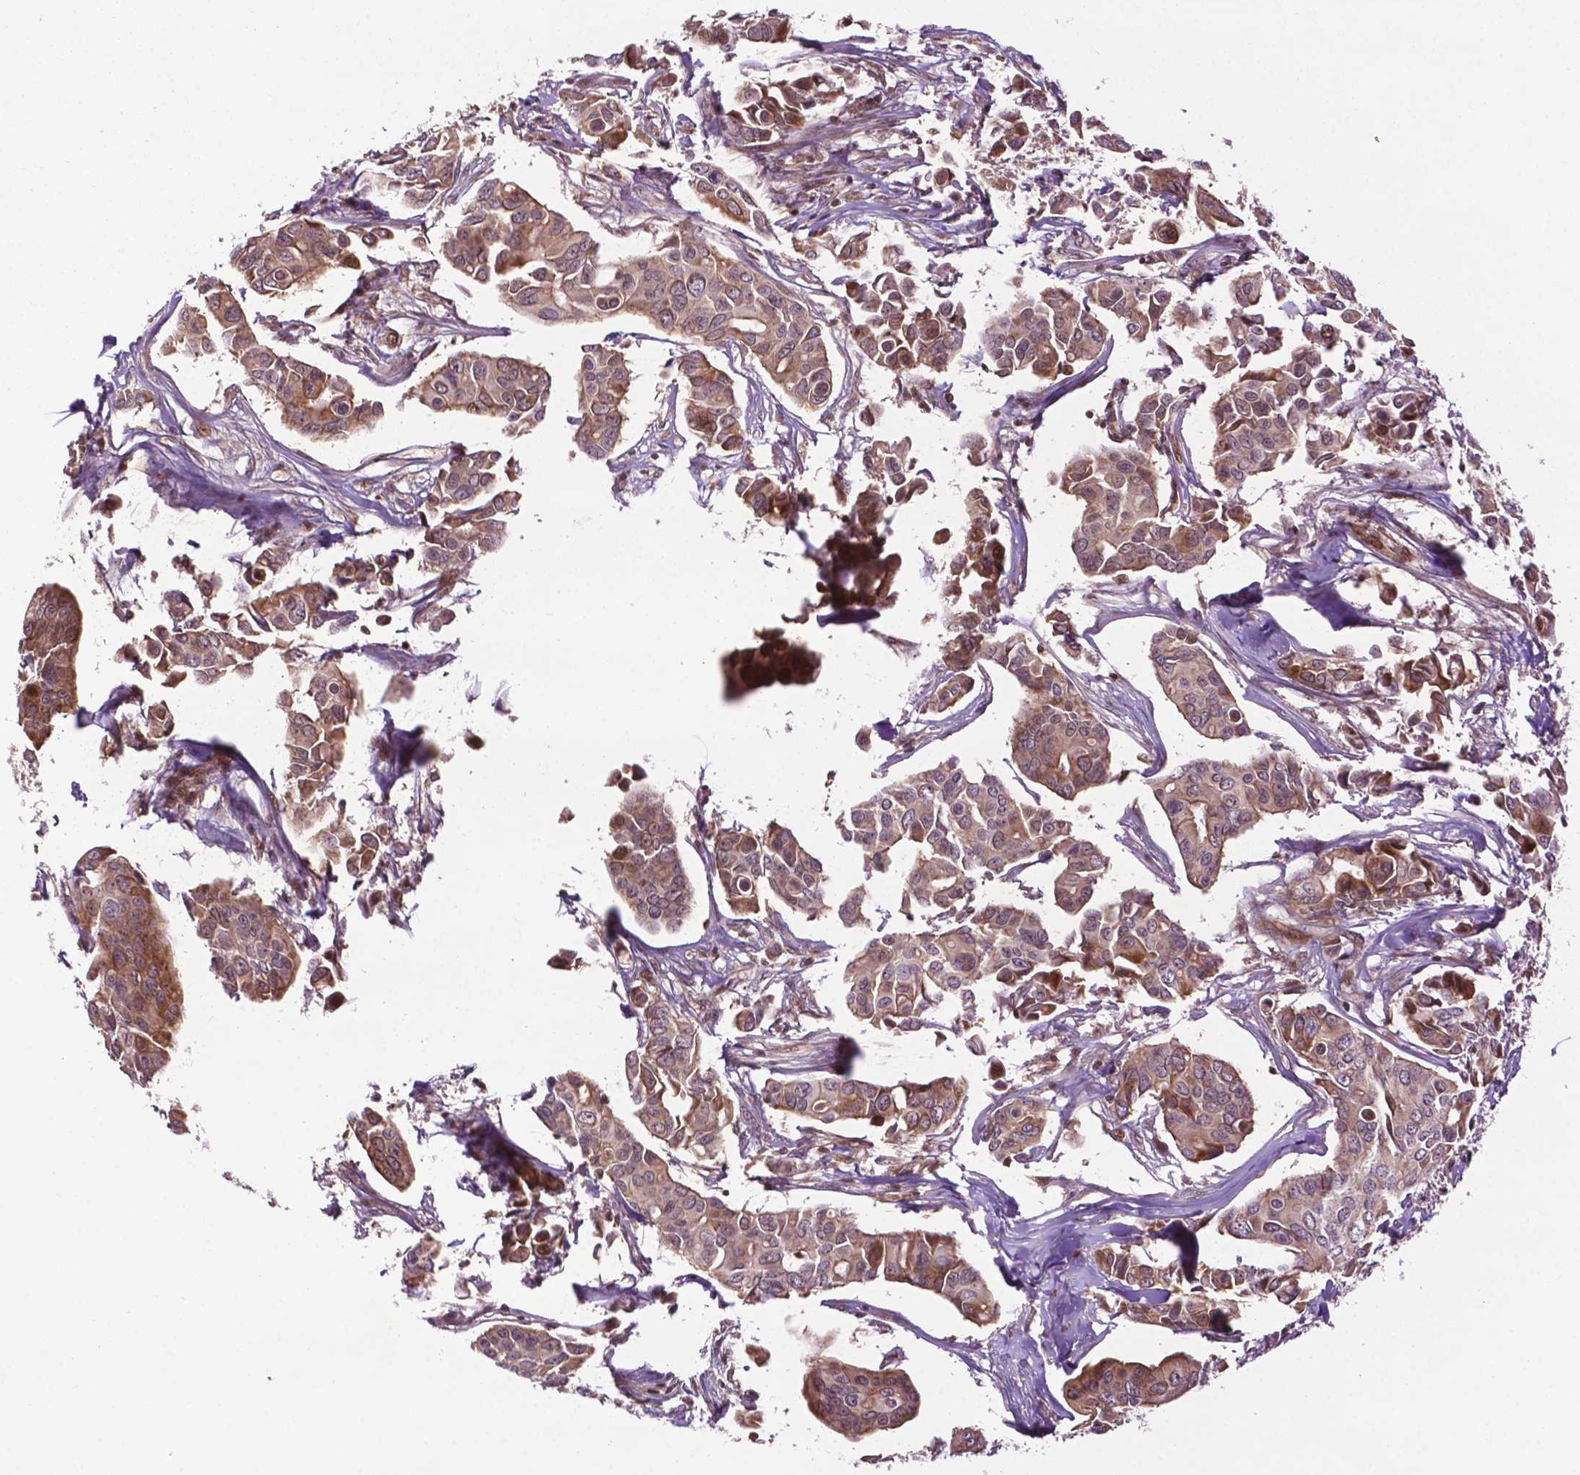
{"staining": {"intensity": "weak", "quantity": "25%-75%", "location": "cytoplasmic/membranous"}, "tissue": "breast cancer", "cell_type": "Tumor cells", "image_type": "cancer", "snomed": [{"axis": "morphology", "description": "Duct carcinoma"}, {"axis": "topography", "description": "Breast"}], "caption": "Brown immunohistochemical staining in infiltrating ductal carcinoma (breast) exhibits weak cytoplasmic/membranous expression in about 25%-75% of tumor cells.", "gene": "TMX2", "patient": {"sex": "female", "age": 54}}